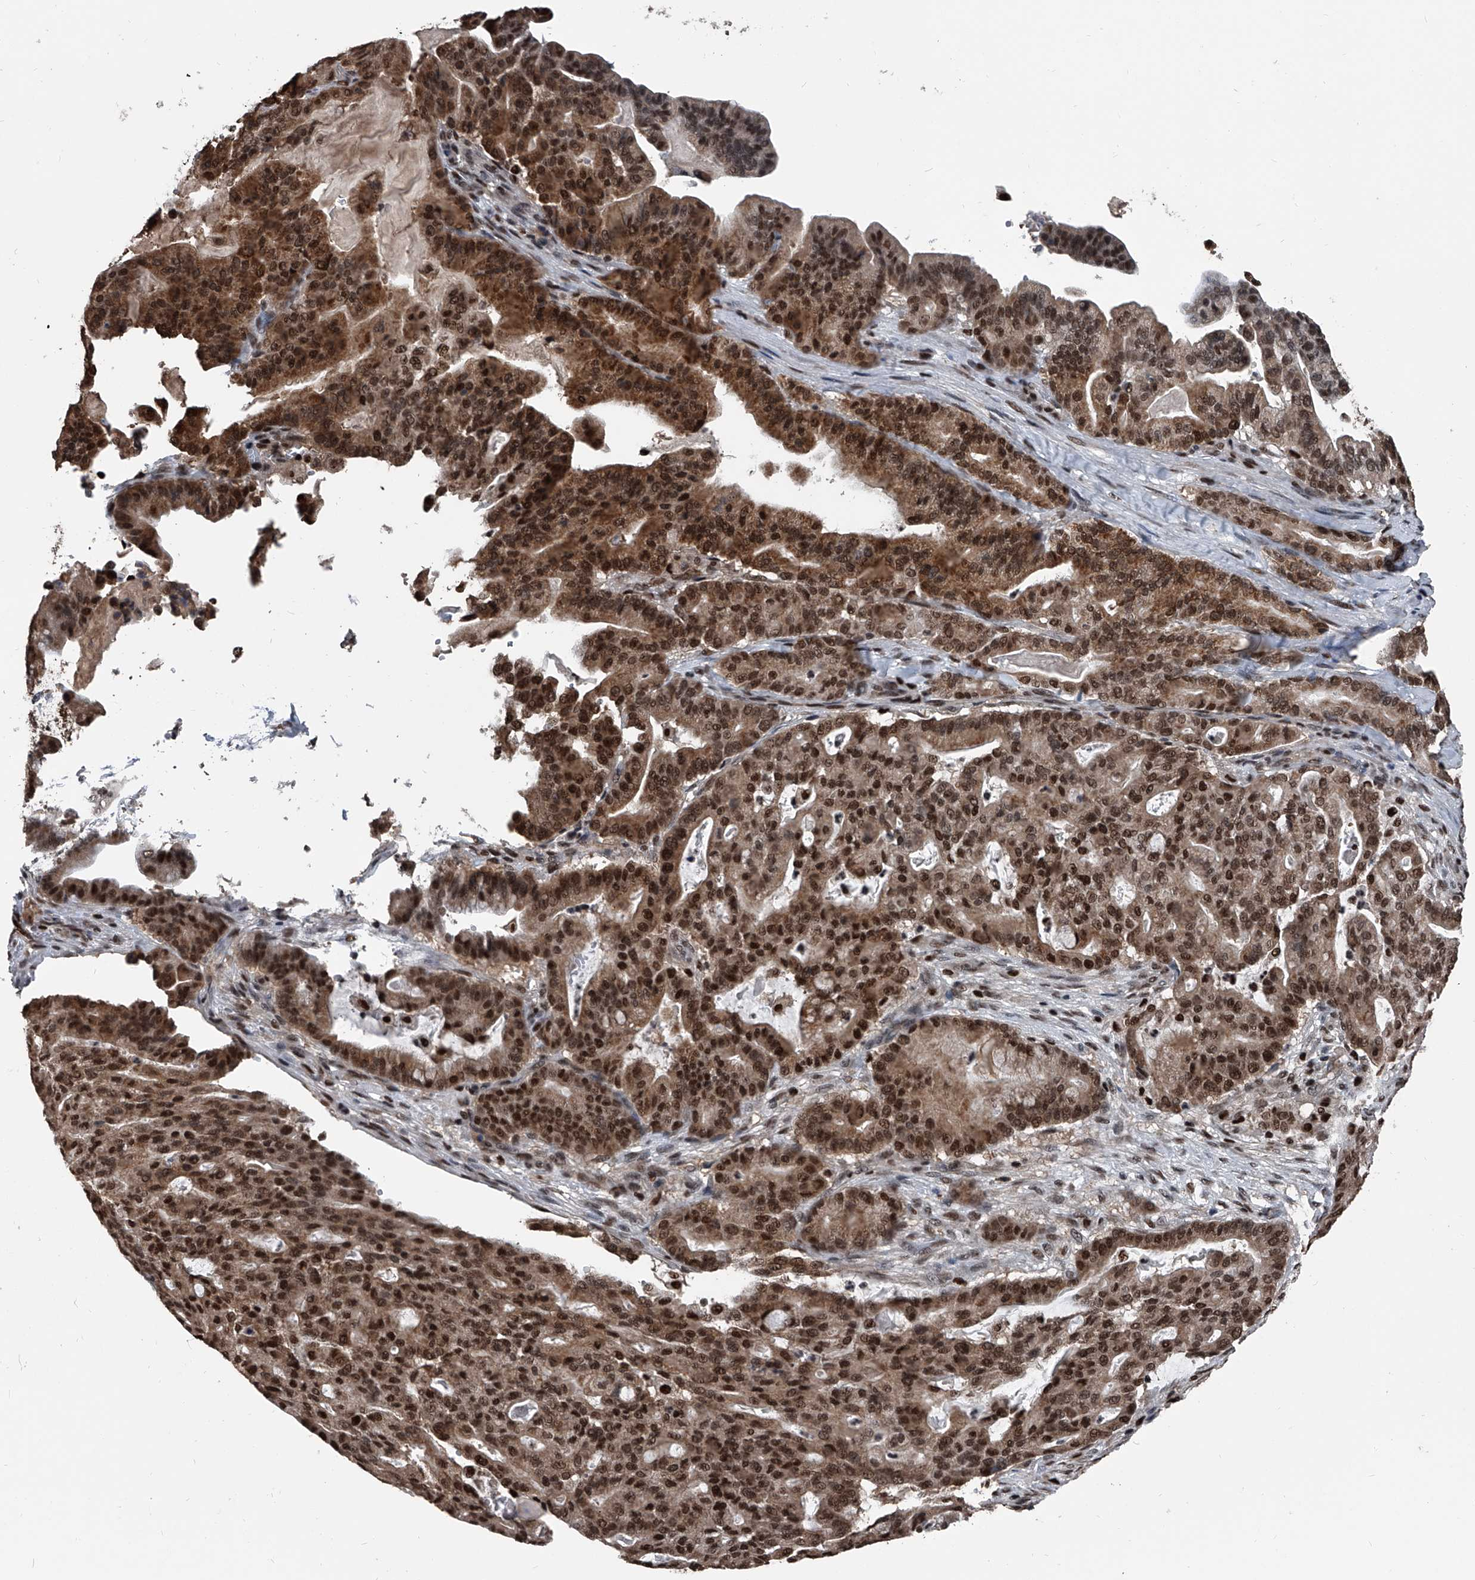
{"staining": {"intensity": "strong", "quantity": ">75%", "location": "cytoplasmic/membranous,nuclear"}, "tissue": "pancreatic cancer", "cell_type": "Tumor cells", "image_type": "cancer", "snomed": [{"axis": "morphology", "description": "Adenocarcinoma, NOS"}, {"axis": "topography", "description": "Pancreas"}], "caption": "This is an image of IHC staining of pancreatic adenocarcinoma, which shows strong staining in the cytoplasmic/membranous and nuclear of tumor cells.", "gene": "FKBP5", "patient": {"sex": "male", "age": 63}}